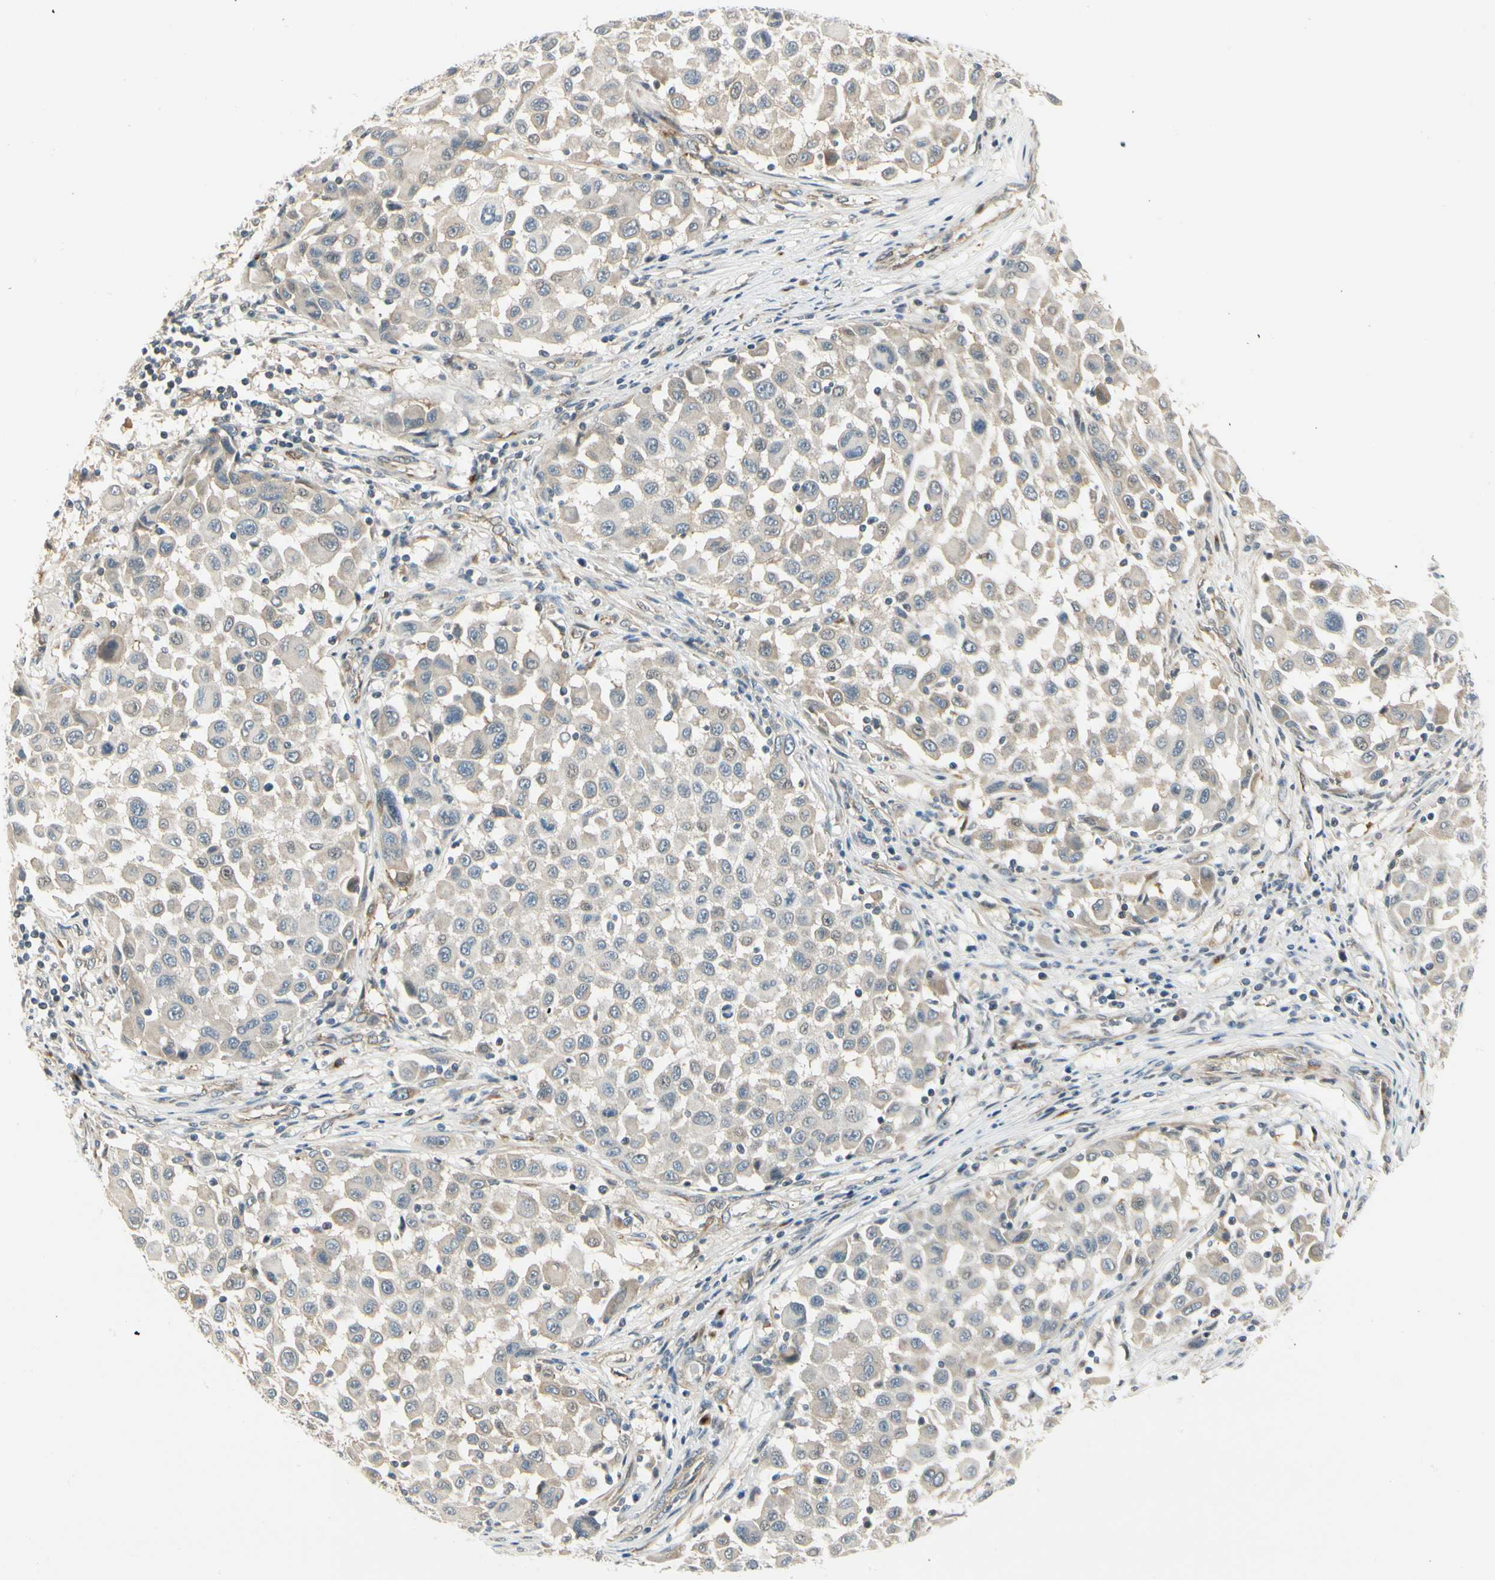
{"staining": {"intensity": "weak", "quantity": ">75%", "location": "cytoplasmic/membranous"}, "tissue": "melanoma", "cell_type": "Tumor cells", "image_type": "cancer", "snomed": [{"axis": "morphology", "description": "Malignant melanoma, Metastatic site"}, {"axis": "topography", "description": "Lymph node"}], "caption": "An immunohistochemistry (IHC) image of neoplastic tissue is shown. Protein staining in brown labels weak cytoplasmic/membranous positivity in melanoma within tumor cells.", "gene": "MANSC1", "patient": {"sex": "male", "age": 61}}